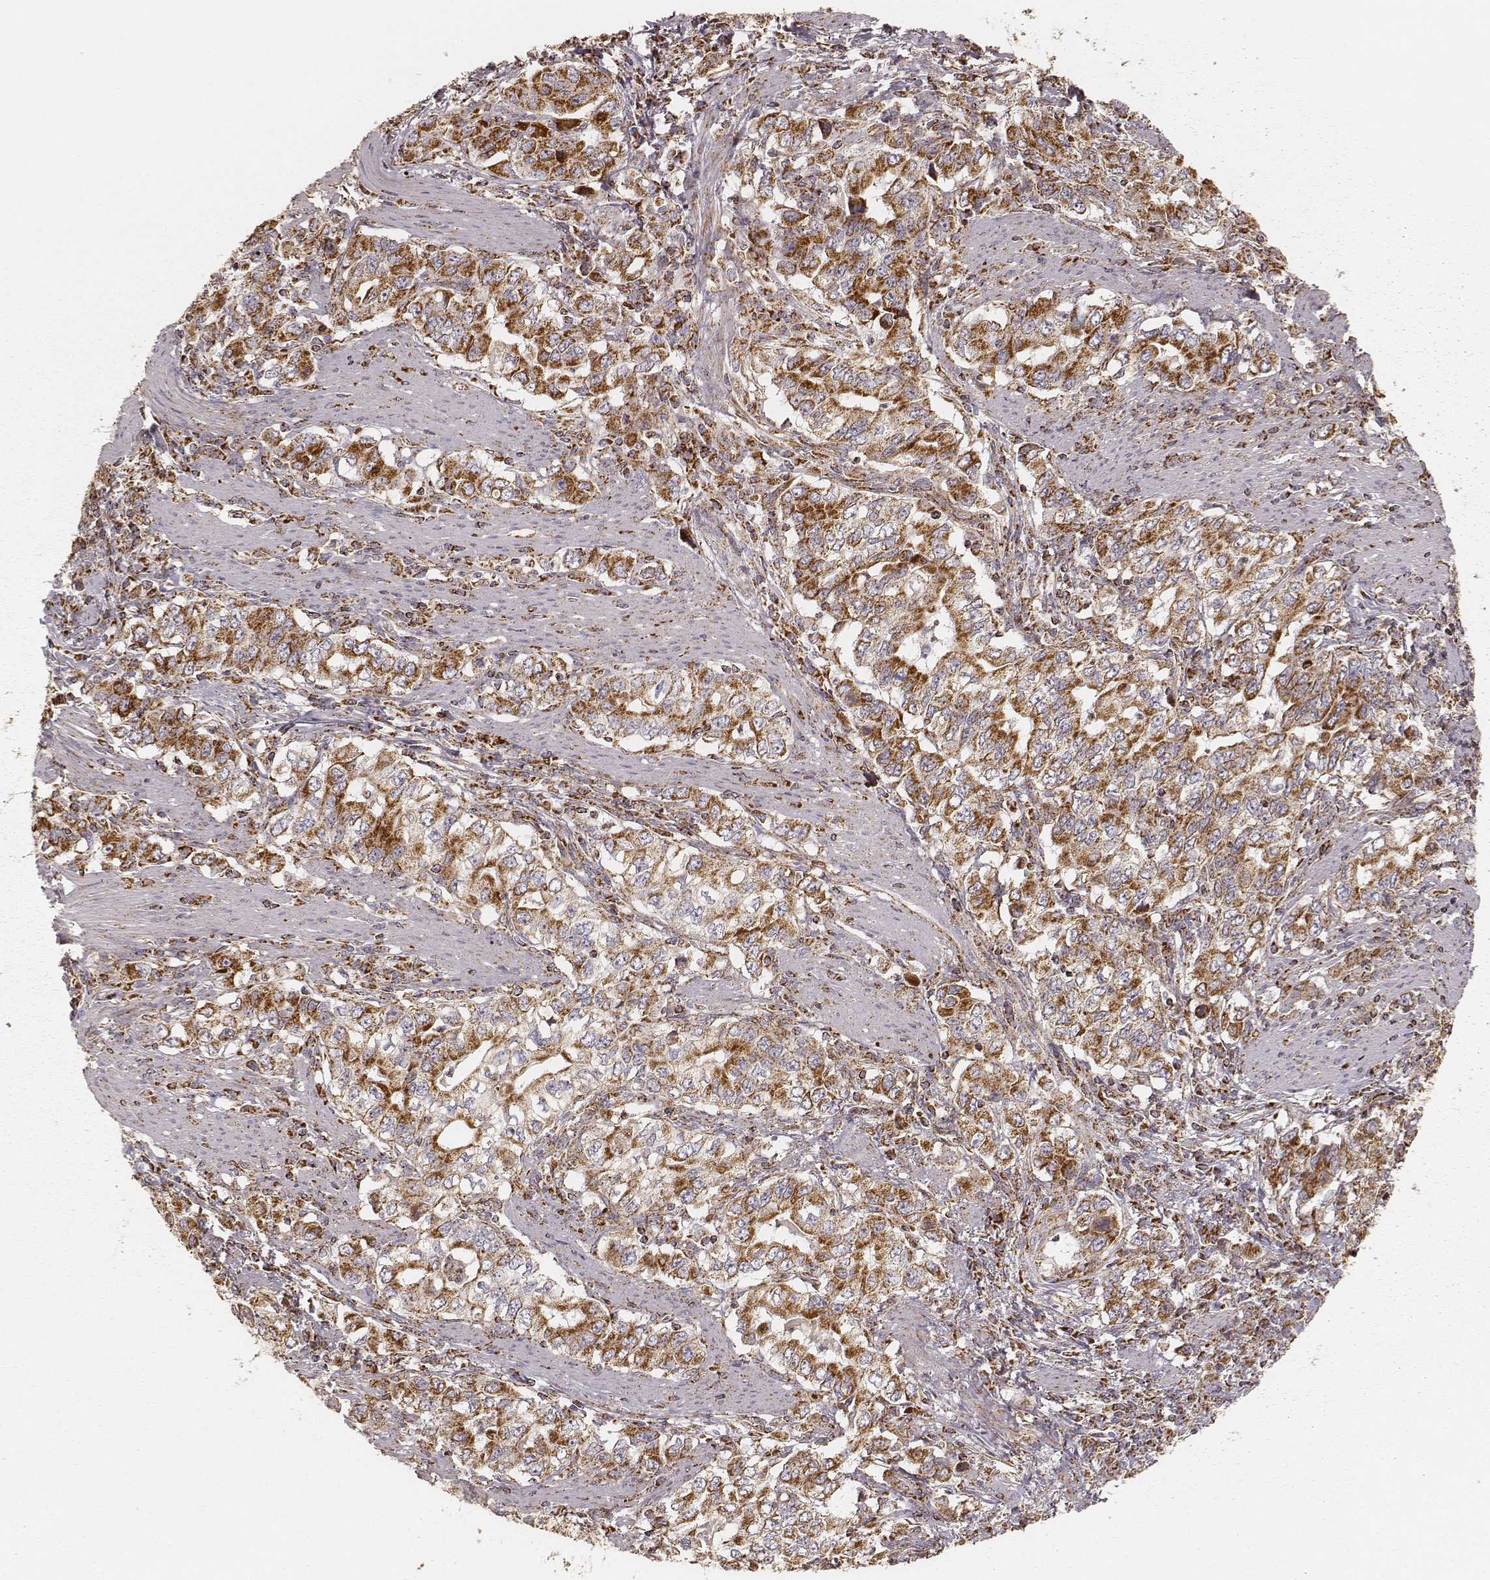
{"staining": {"intensity": "strong", "quantity": ">75%", "location": "cytoplasmic/membranous"}, "tissue": "stomach cancer", "cell_type": "Tumor cells", "image_type": "cancer", "snomed": [{"axis": "morphology", "description": "Adenocarcinoma, NOS"}, {"axis": "topography", "description": "Stomach, lower"}], "caption": "Stomach adenocarcinoma was stained to show a protein in brown. There is high levels of strong cytoplasmic/membranous staining in about >75% of tumor cells.", "gene": "CS", "patient": {"sex": "female", "age": 72}}